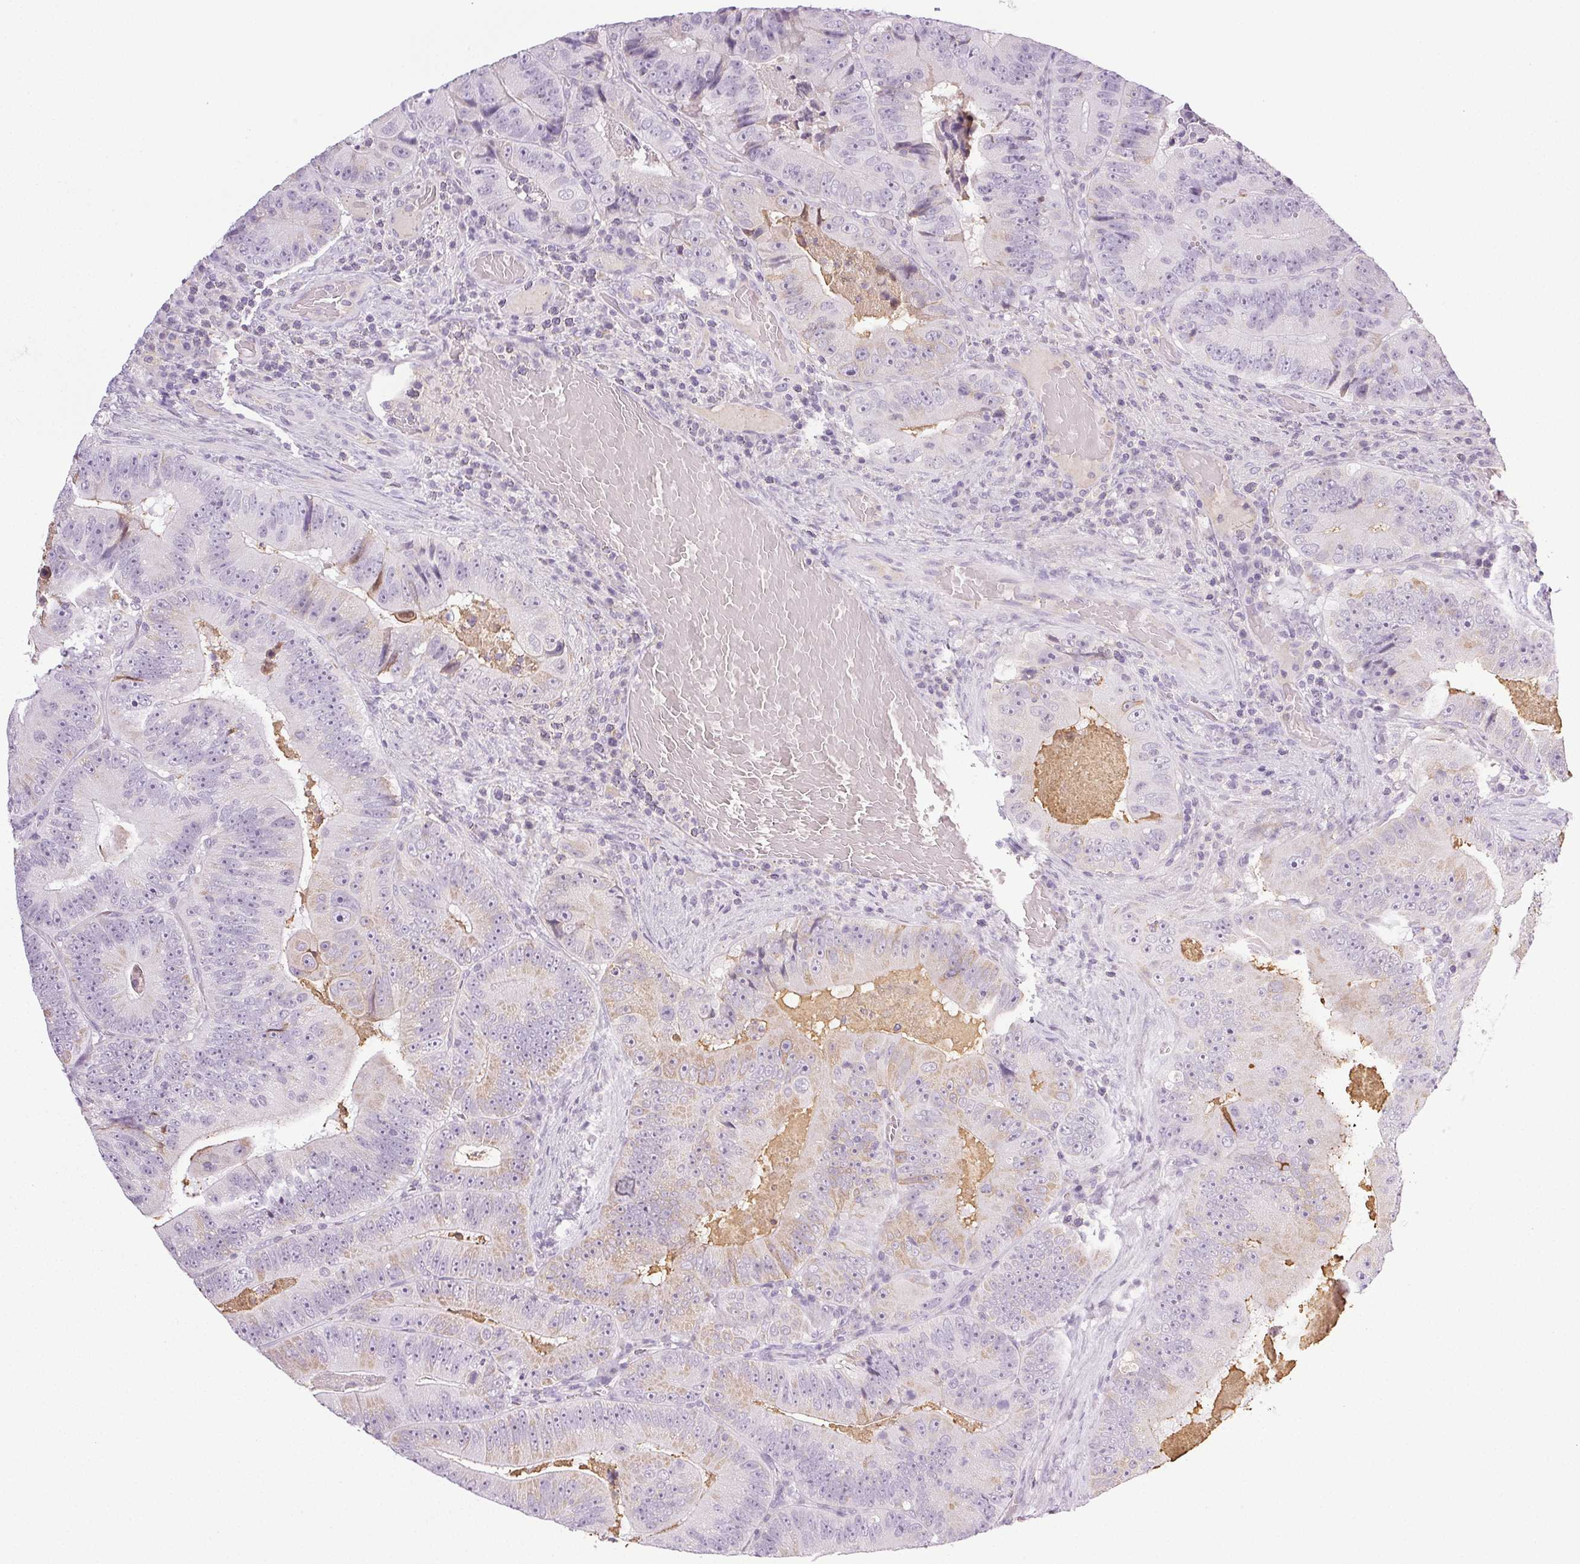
{"staining": {"intensity": "weak", "quantity": "<25%", "location": "cytoplasmic/membranous"}, "tissue": "colorectal cancer", "cell_type": "Tumor cells", "image_type": "cancer", "snomed": [{"axis": "morphology", "description": "Adenocarcinoma, NOS"}, {"axis": "topography", "description": "Colon"}], "caption": "Immunohistochemical staining of human colorectal adenocarcinoma demonstrates no significant positivity in tumor cells. Brightfield microscopy of immunohistochemistry (IHC) stained with DAB (brown) and hematoxylin (blue), captured at high magnification.", "gene": "COL7A1", "patient": {"sex": "female", "age": 86}}